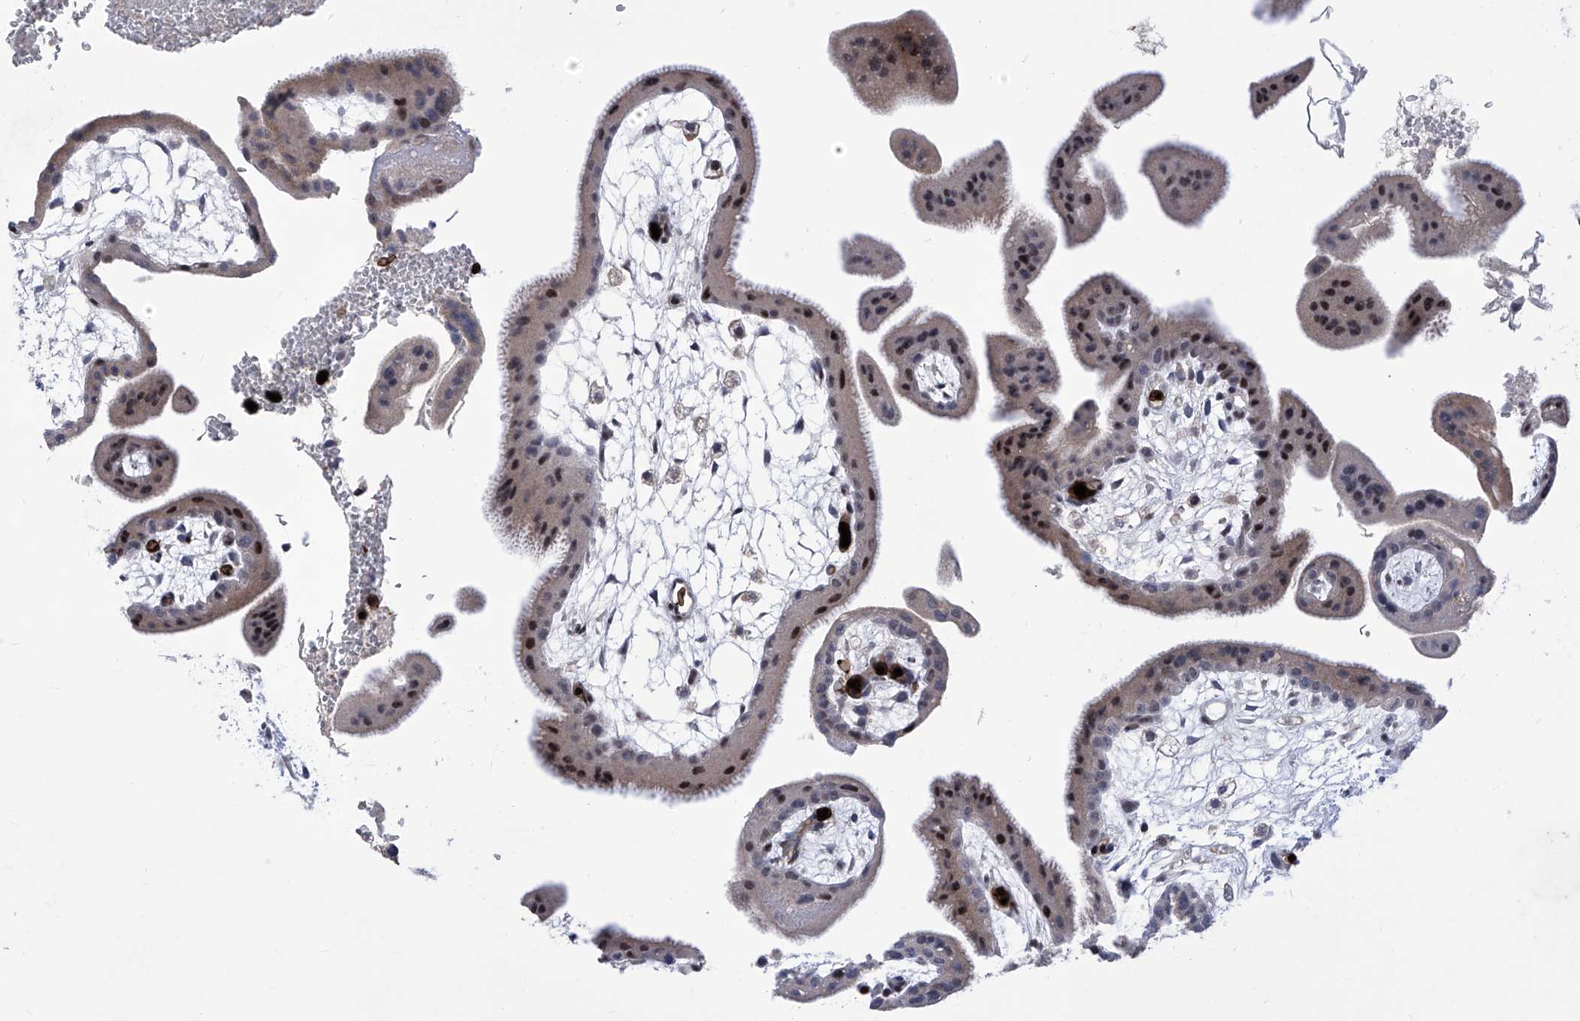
{"staining": {"intensity": "moderate", "quantity": ">75%", "location": "cytoplasmic/membranous"}, "tissue": "placenta", "cell_type": "Decidual cells", "image_type": "normal", "snomed": [{"axis": "morphology", "description": "Normal tissue, NOS"}, {"axis": "topography", "description": "Placenta"}], "caption": "Placenta was stained to show a protein in brown. There is medium levels of moderate cytoplasmic/membranous staining in approximately >75% of decidual cells. The protein is stained brown, and the nuclei are stained in blue (DAB (3,3'-diaminobenzidine) IHC with brightfield microscopy, high magnification).", "gene": "NUFIP1", "patient": {"sex": "female", "age": 35}}